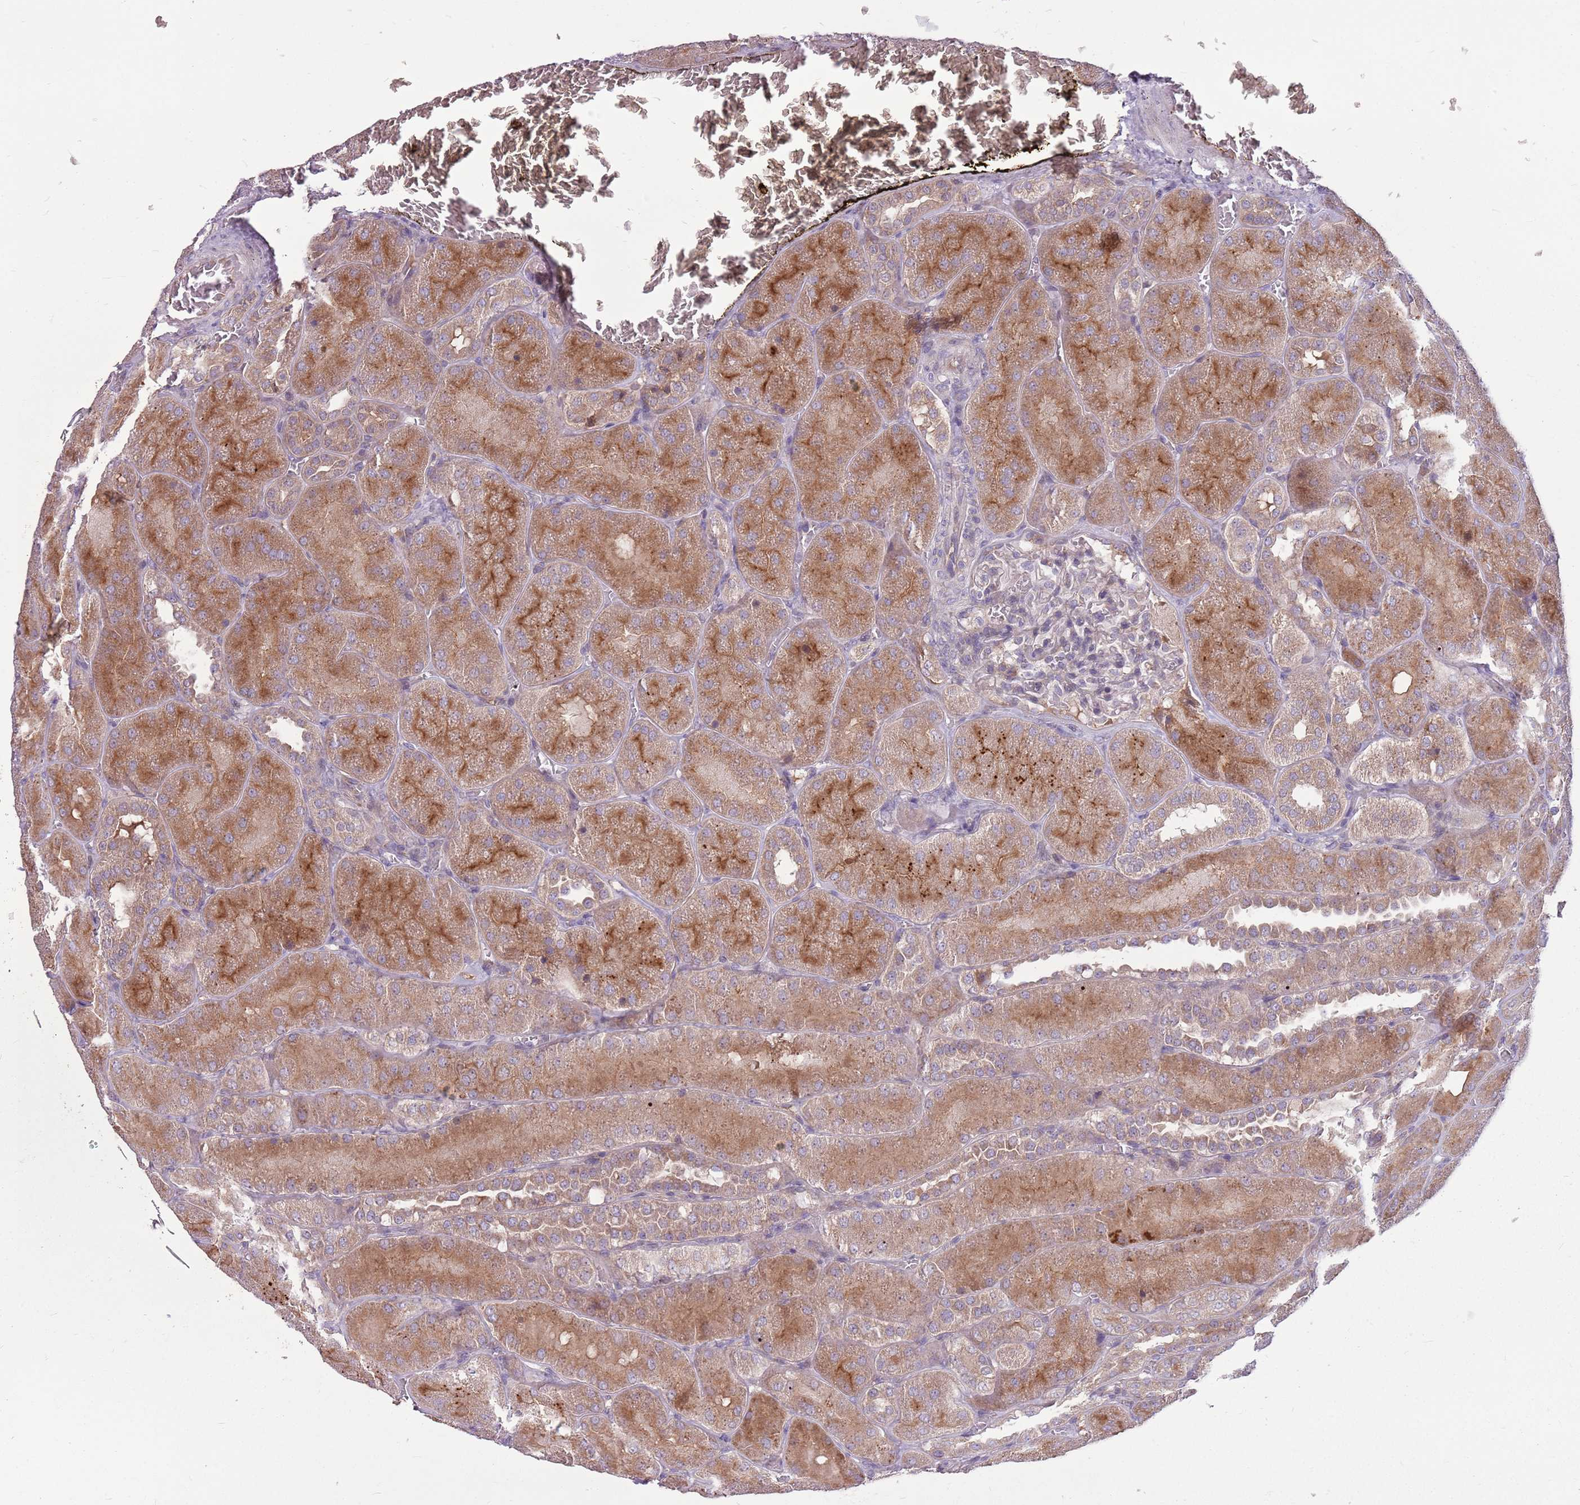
{"staining": {"intensity": "negative", "quantity": "none", "location": "none"}, "tissue": "kidney", "cell_type": "Cells in glomeruli", "image_type": "normal", "snomed": [{"axis": "morphology", "description": "Normal tissue, NOS"}, {"axis": "topography", "description": "Kidney"}], "caption": "This is an immunohistochemistry (IHC) micrograph of unremarkable kidney. There is no positivity in cells in glomeruli.", "gene": "PPP1R27", "patient": {"sex": "male", "age": 28}}